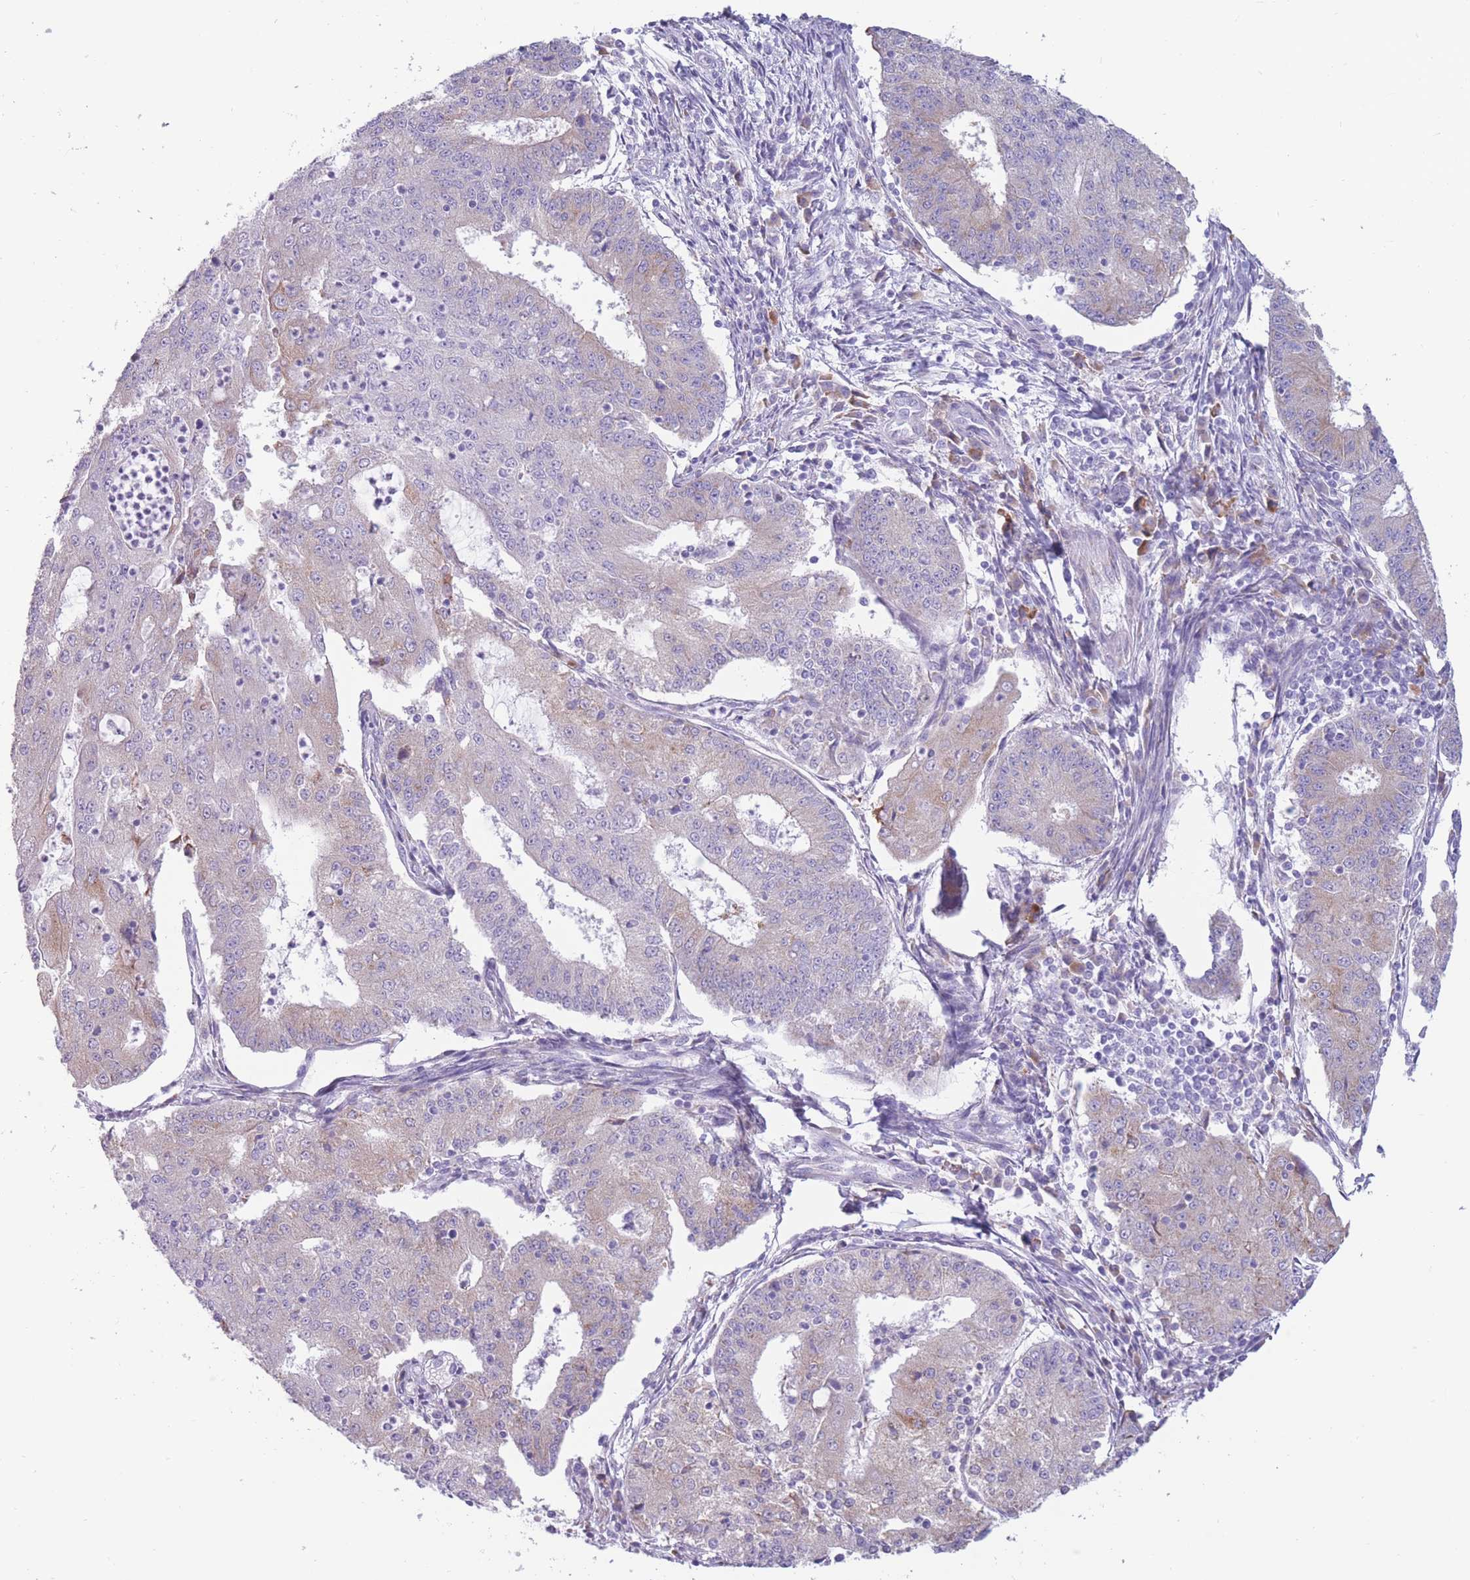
{"staining": {"intensity": "weak", "quantity": "<25%", "location": "cytoplasmic/membranous"}, "tissue": "endometrial cancer", "cell_type": "Tumor cells", "image_type": "cancer", "snomed": [{"axis": "morphology", "description": "Adenocarcinoma, NOS"}, {"axis": "topography", "description": "Endometrium"}], "caption": "There is no significant staining in tumor cells of endometrial adenocarcinoma. (DAB (3,3'-diaminobenzidine) immunohistochemistry visualized using brightfield microscopy, high magnification).", "gene": "COL27A1", "patient": {"sex": "female", "age": 56}}